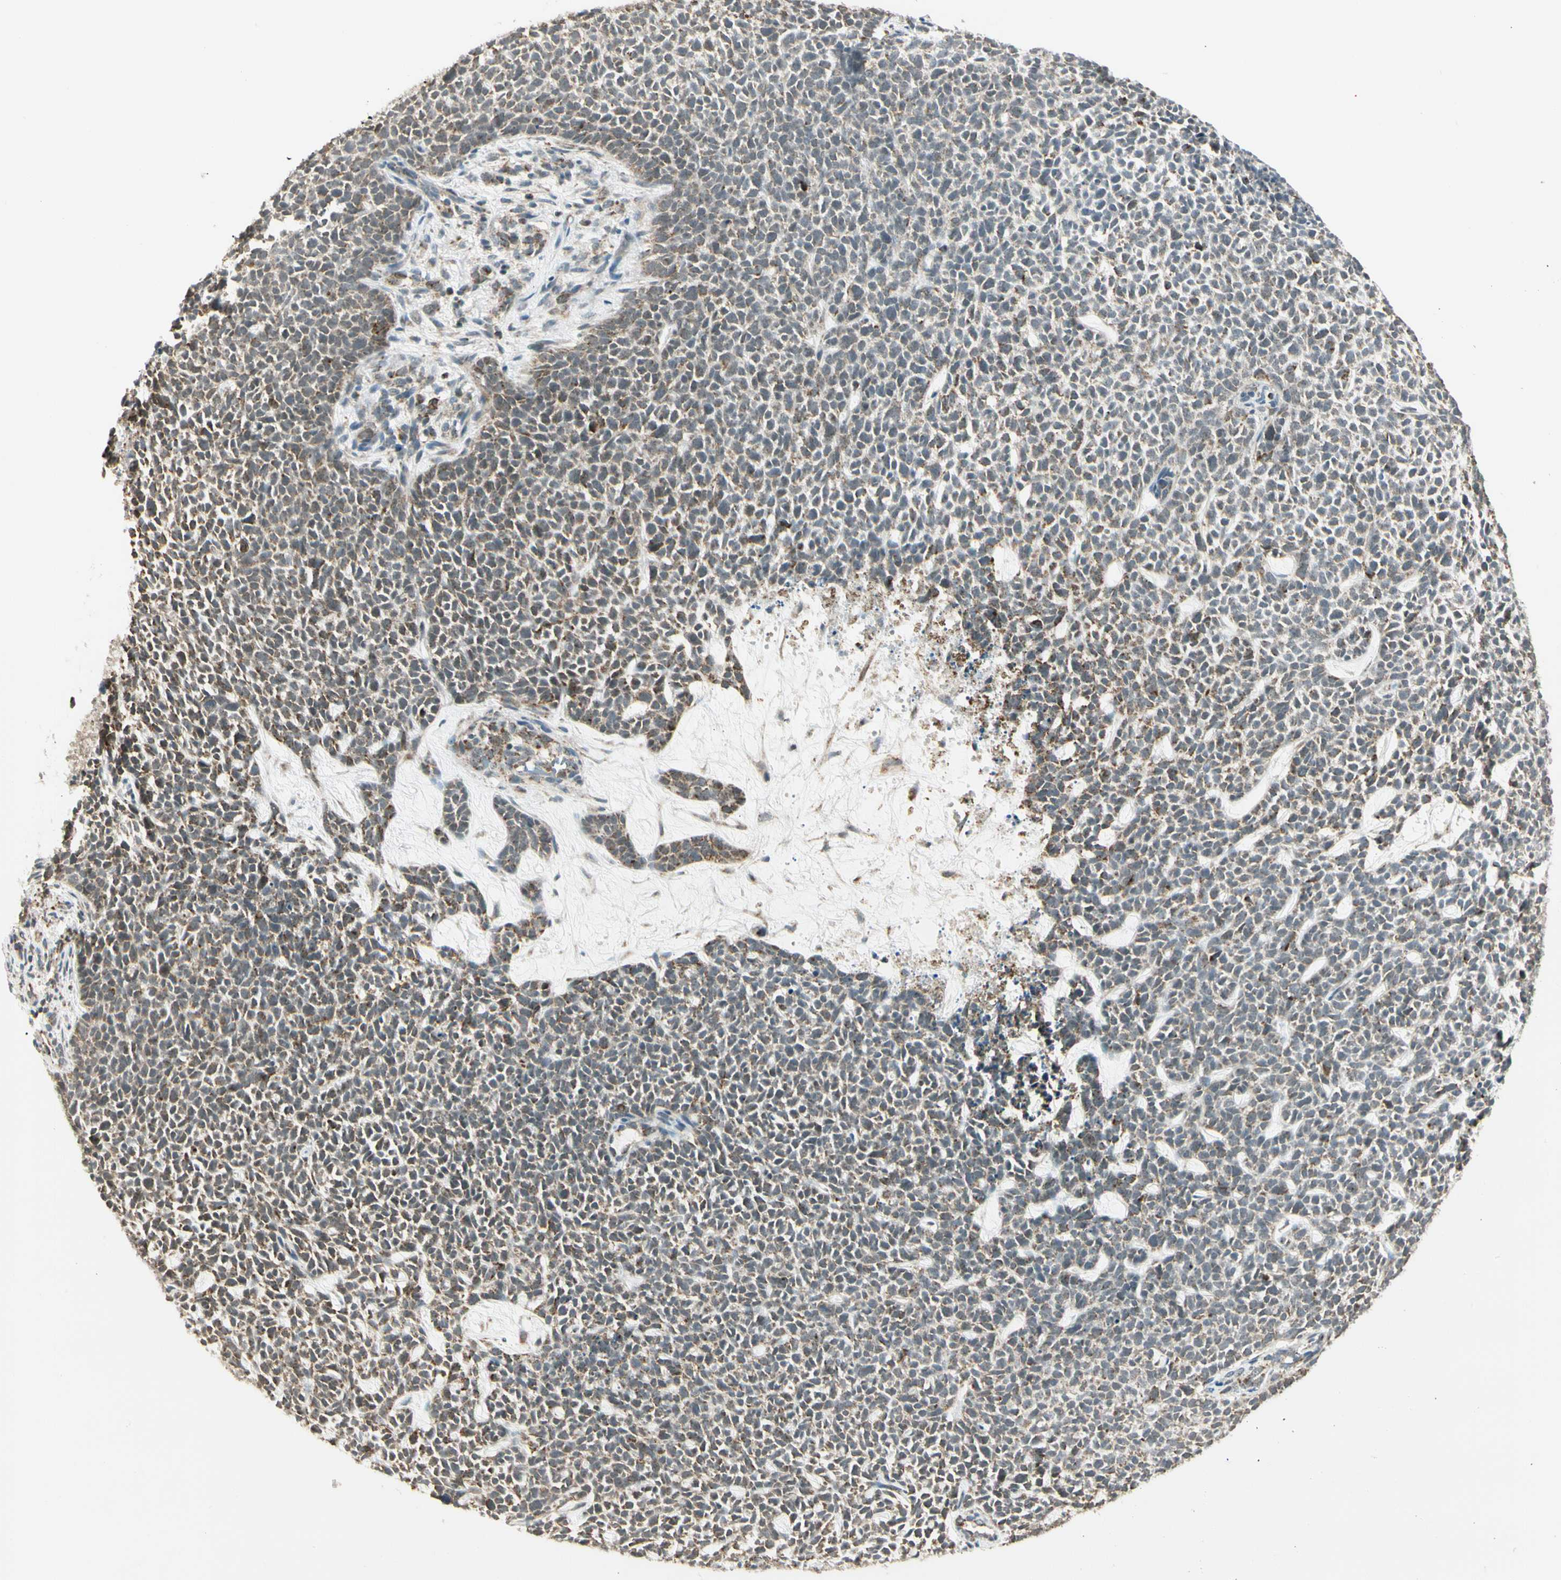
{"staining": {"intensity": "moderate", "quantity": "<25%", "location": "cytoplasmic/membranous"}, "tissue": "skin cancer", "cell_type": "Tumor cells", "image_type": "cancer", "snomed": [{"axis": "morphology", "description": "Basal cell carcinoma"}, {"axis": "topography", "description": "Skin"}], "caption": "Skin cancer stained for a protein exhibits moderate cytoplasmic/membranous positivity in tumor cells.", "gene": "KHDC4", "patient": {"sex": "female", "age": 84}}